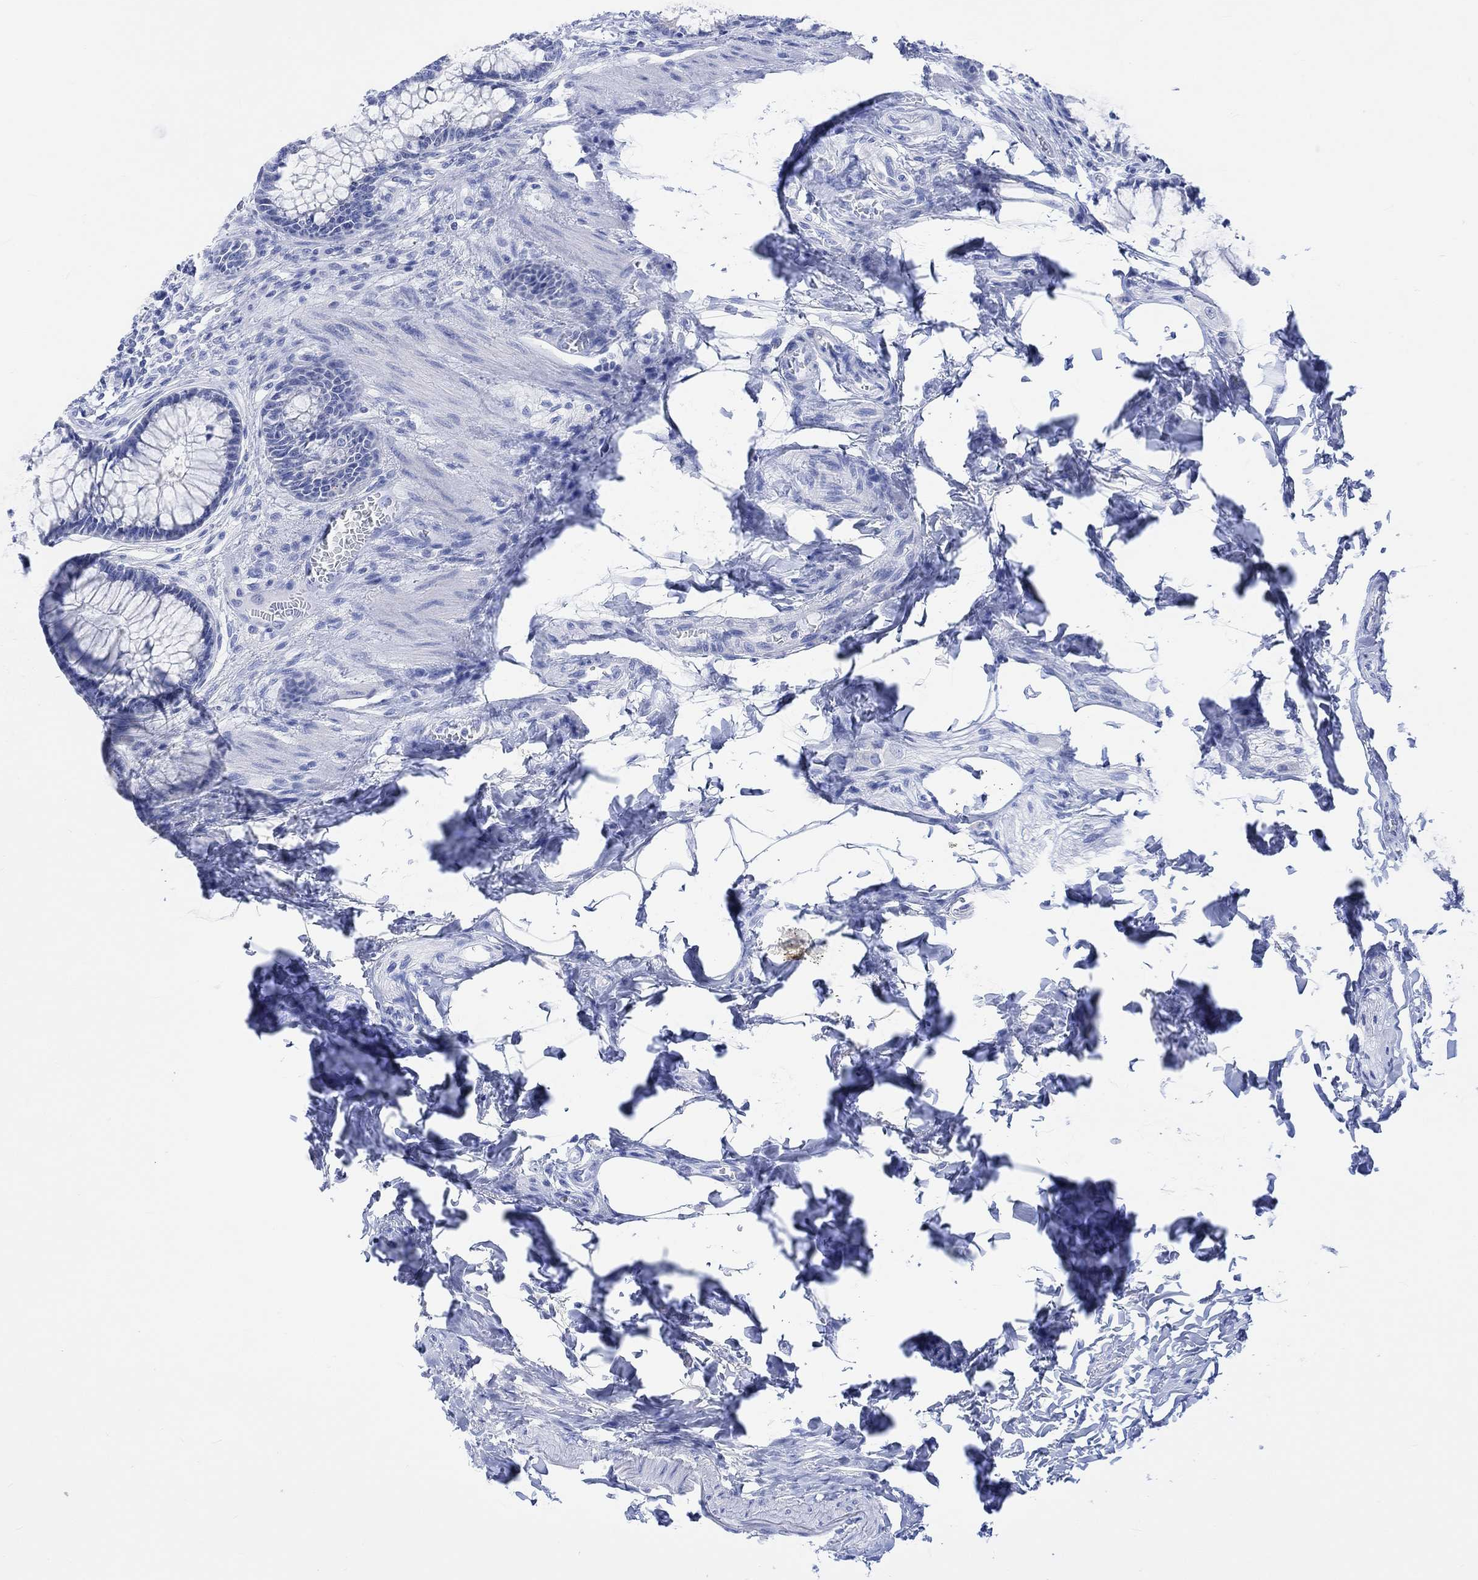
{"staining": {"intensity": "negative", "quantity": "none", "location": "none"}, "tissue": "colon", "cell_type": "Endothelial cells", "image_type": "normal", "snomed": [{"axis": "morphology", "description": "Normal tissue, NOS"}, {"axis": "topography", "description": "Colon"}], "caption": "Human colon stained for a protein using IHC reveals no expression in endothelial cells.", "gene": "CALCA", "patient": {"sex": "female", "age": 65}}